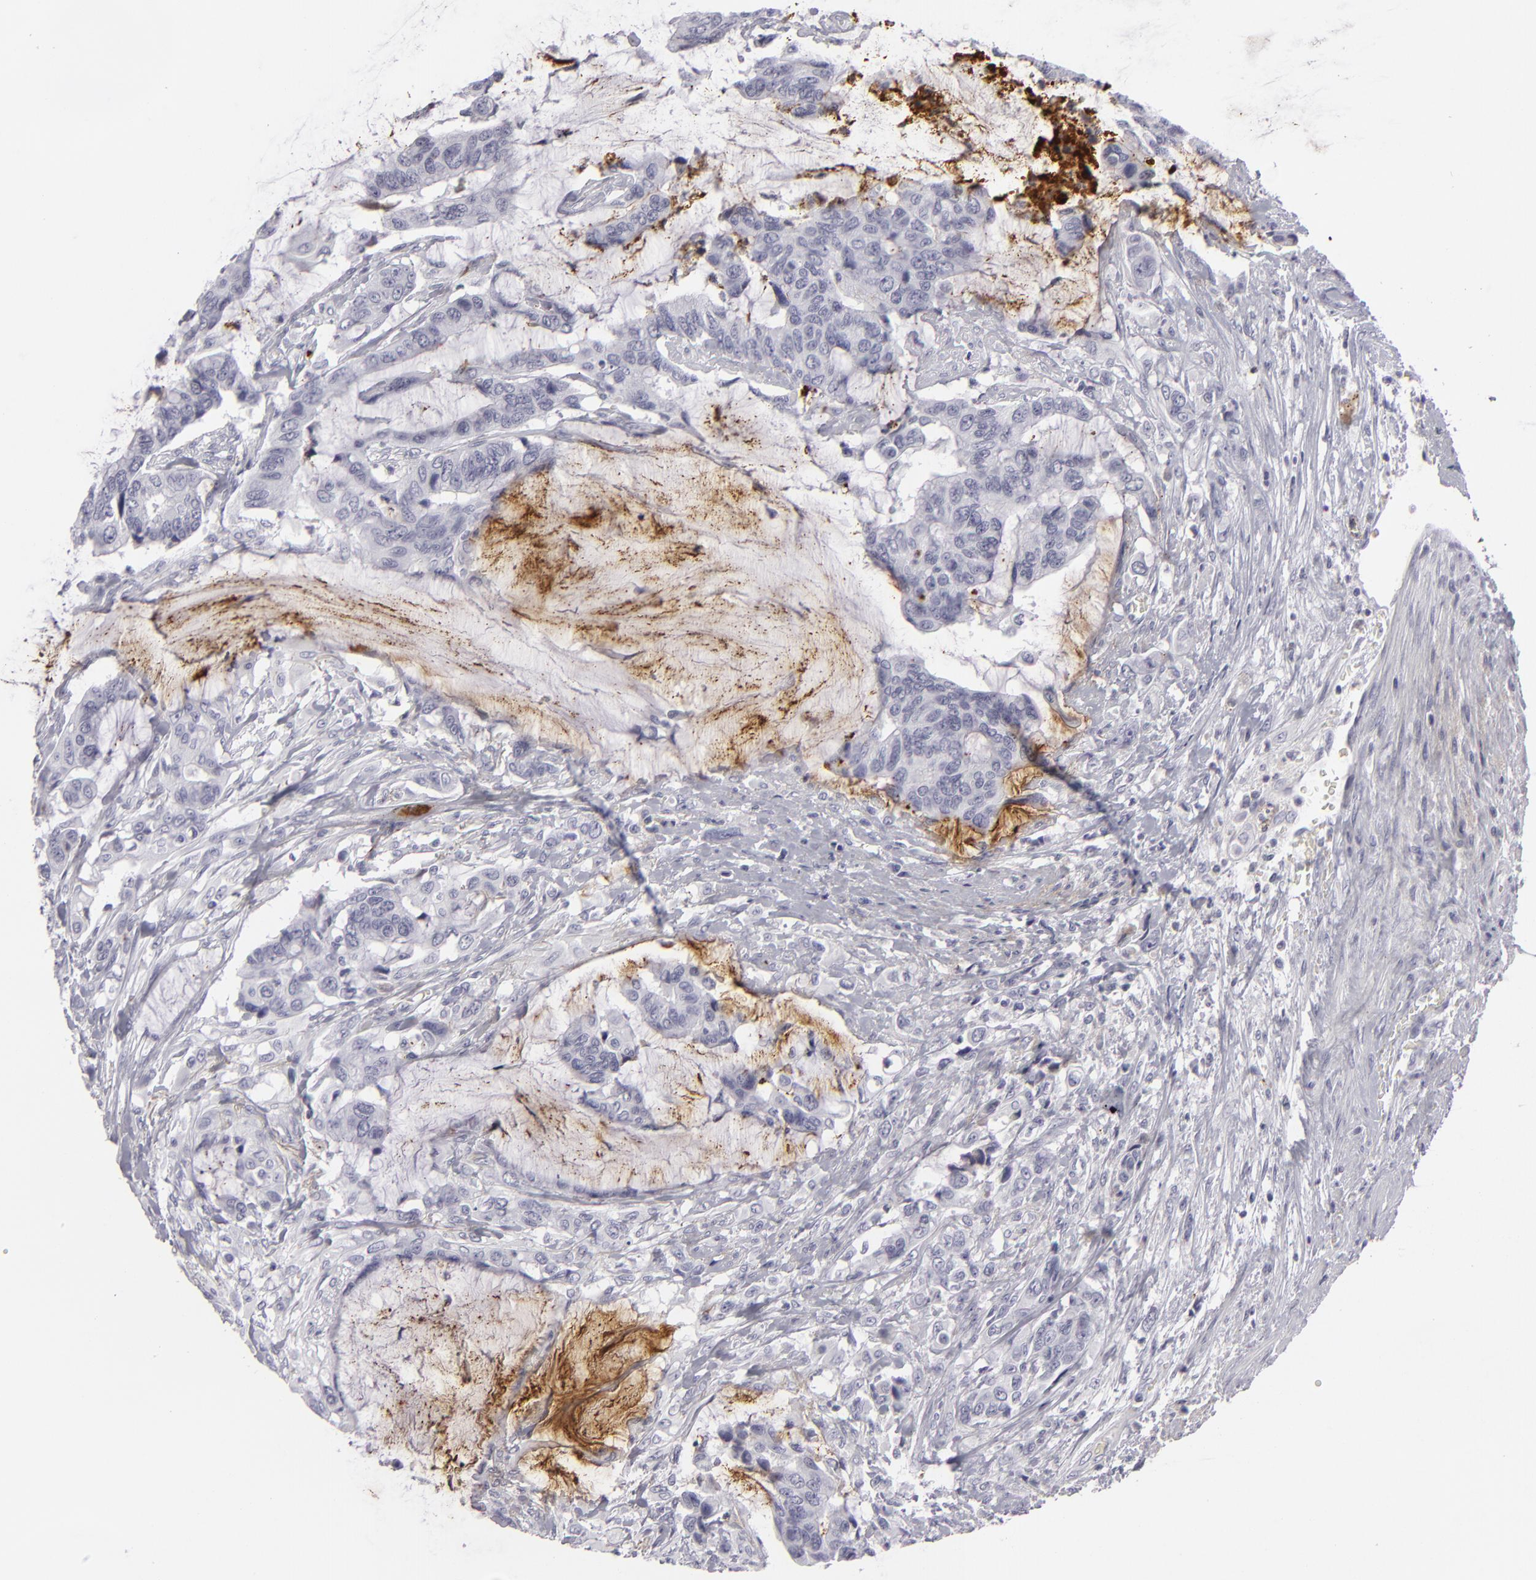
{"staining": {"intensity": "negative", "quantity": "none", "location": "none"}, "tissue": "colorectal cancer", "cell_type": "Tumor cells", "image_type": "cancer", "snomed": [{"axis": "morphology", "description": "Adenocarcinoma, NOS"}, {"axis": "topography", "description": "Rectum"}], "caption": "DAB (3,3'-diaminobenzidine) immunohistochemical staining of human colorectal adenocarcinoma reveals no significant expression in tumor cells. (DAB IHC, high magnification).", "gene": "C9", "patient": {"sex": "female", "age": 59}}